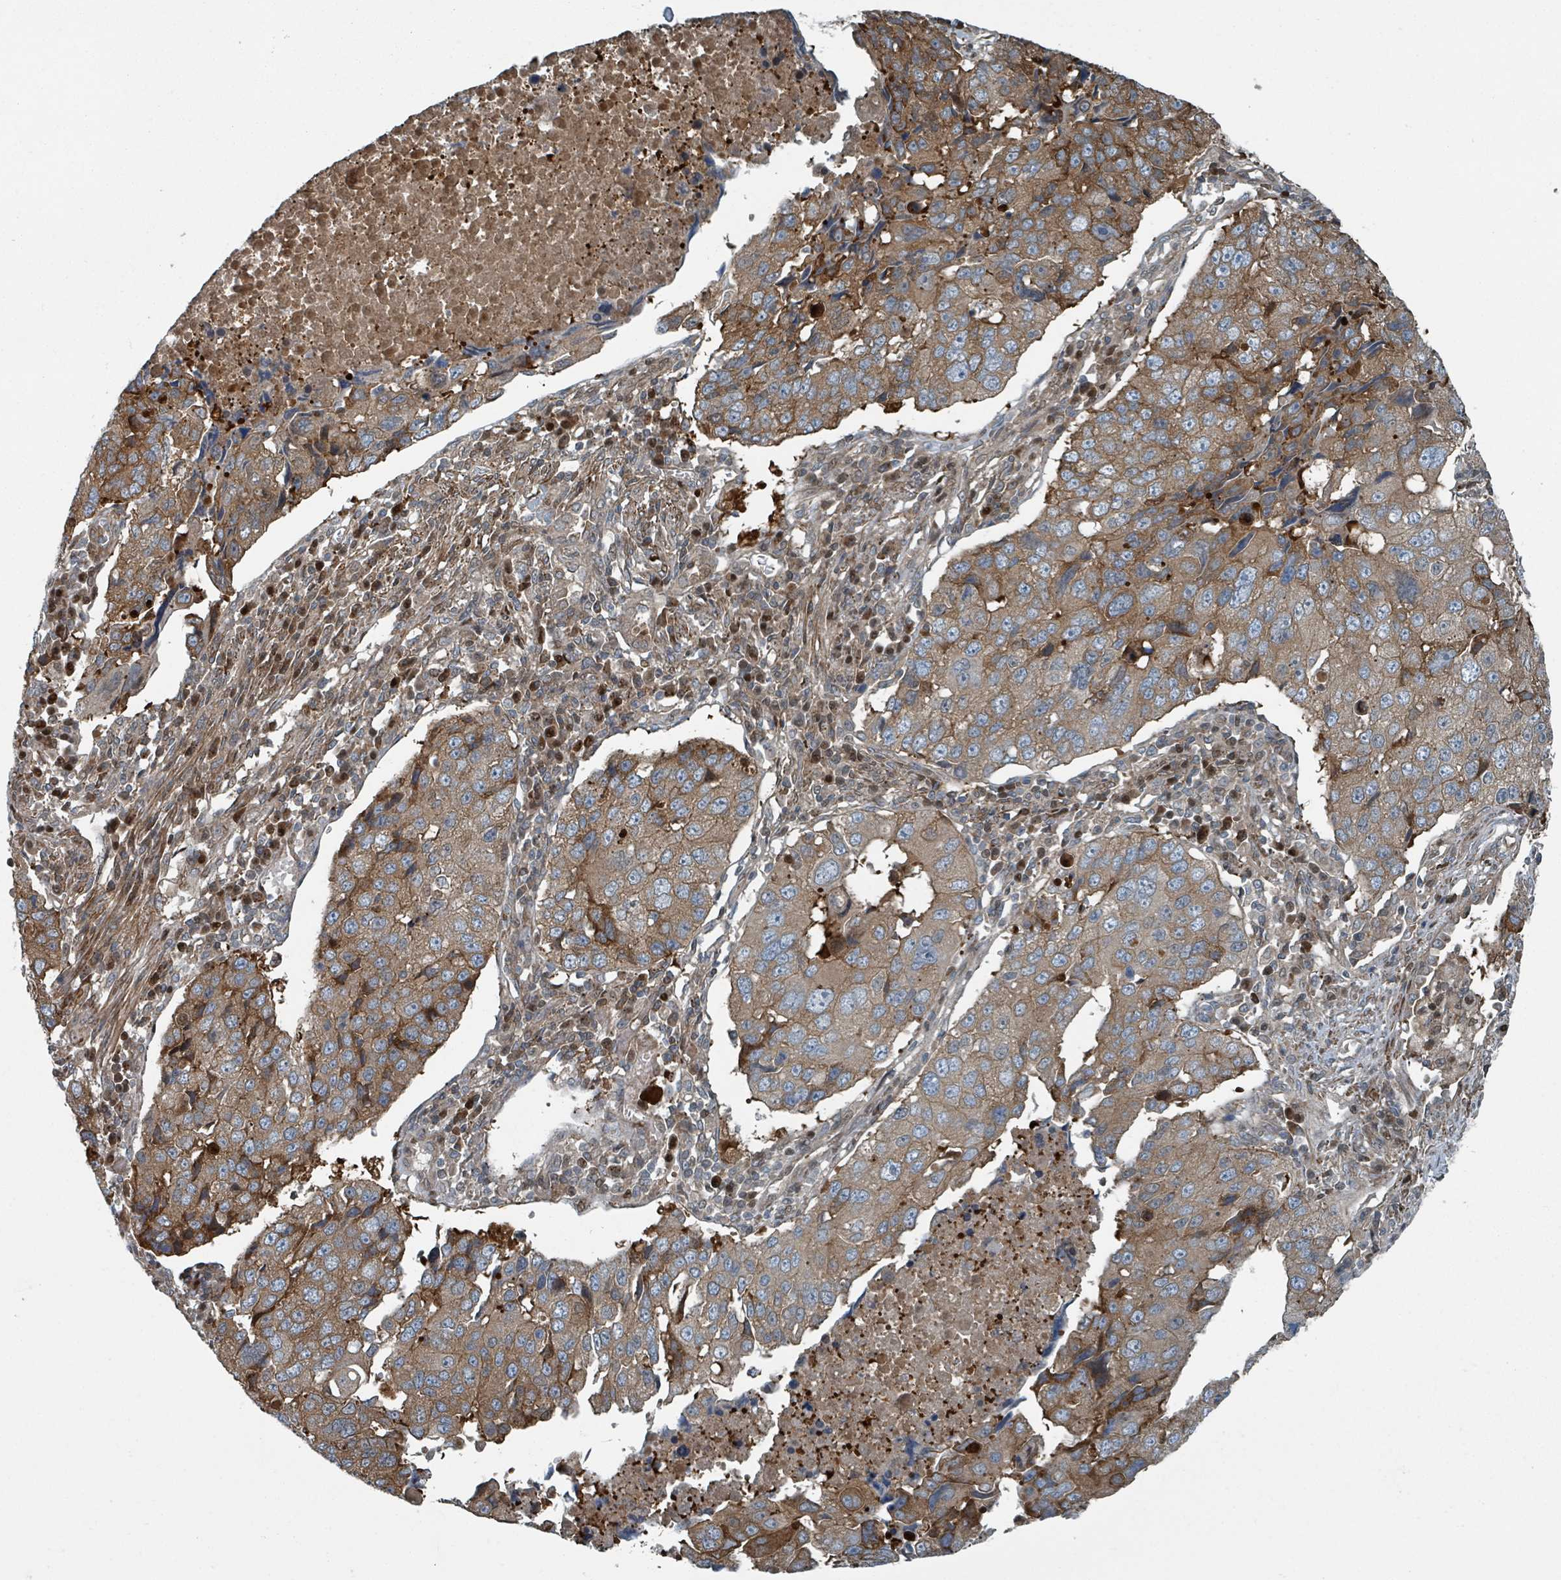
{"staining": {"intensity": "moderate", "quantity": ">75%", "location": "cytoplasmic/membranous"}, "tissue": "lung cancer", "cell_type": "Tumor cells", "image_type": "cancer", "snomed": [{"axis": "morphology", "description": "Squamous cell carcinoma, NOS"}, {"axis": "topography", "description": "Lung"}], "caption": "Lung cancer (squamous cell carcinoma) was stained to show a protein in brown. There is medium levels of moderate cytoplasmic/membranous expression in about >75% of tumor cells.", "gene": "RHPN2", "patient": {"sex": "female", "age": 66}}